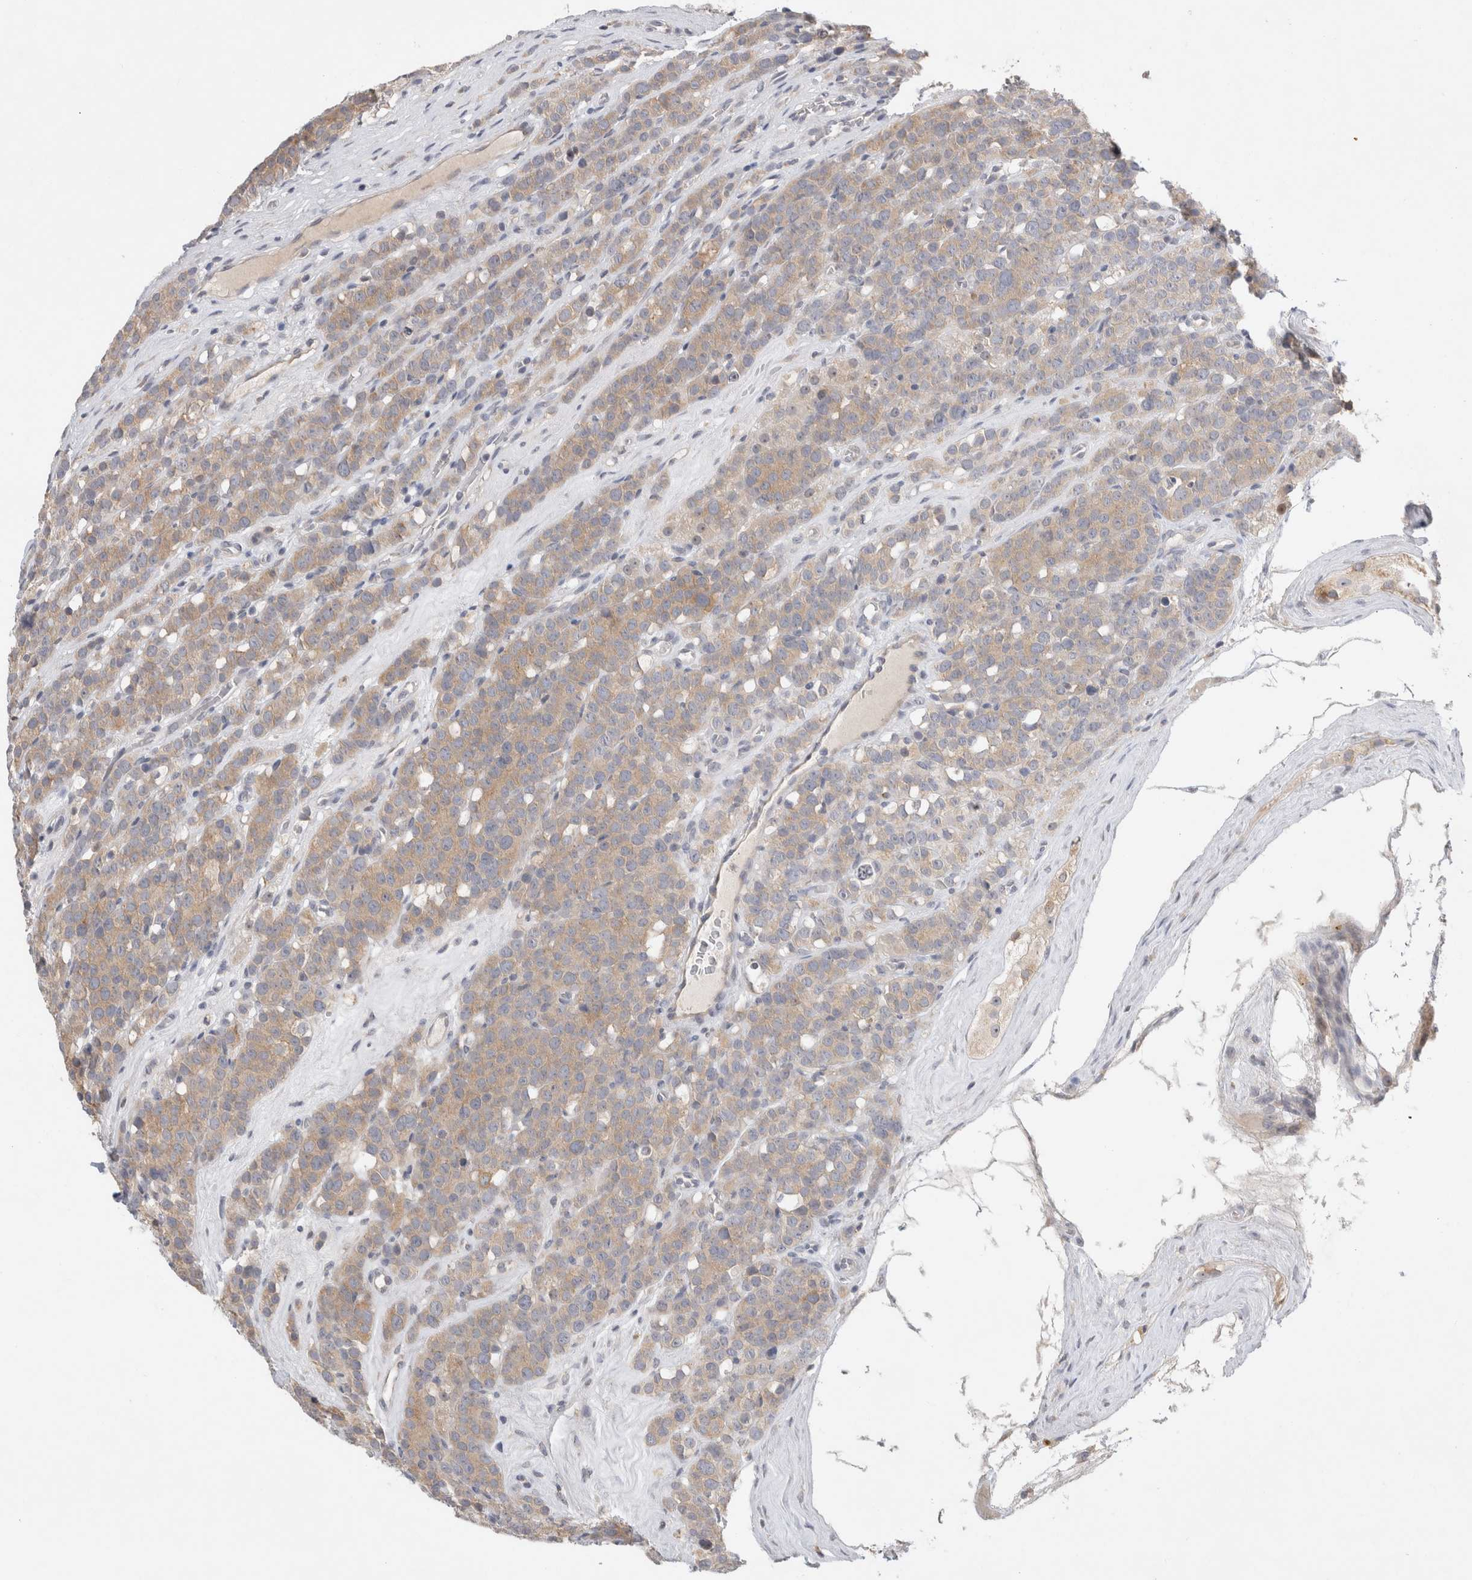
{"staining": {"intensity": "weak", "quantity": ">75%", "location": "cytoplasmic/membranous"}, "tissue": "testis cancer", "cell_type": "Tumor cells", "image_type": "cancer", "snomed": [{"axis": "morphology", "description": "Seminoma, NOS"}, {"axis": "topography", "description": "Testis"}], "caption": "High-power microscopy captured an IHC image of testis cancer (seminoma), revealing weak cytoplasmic/membranous expression in approximately >75% of tumor cells.", "gene": "NEDD4L", "patient": {"sex": "male", "age": 71}}